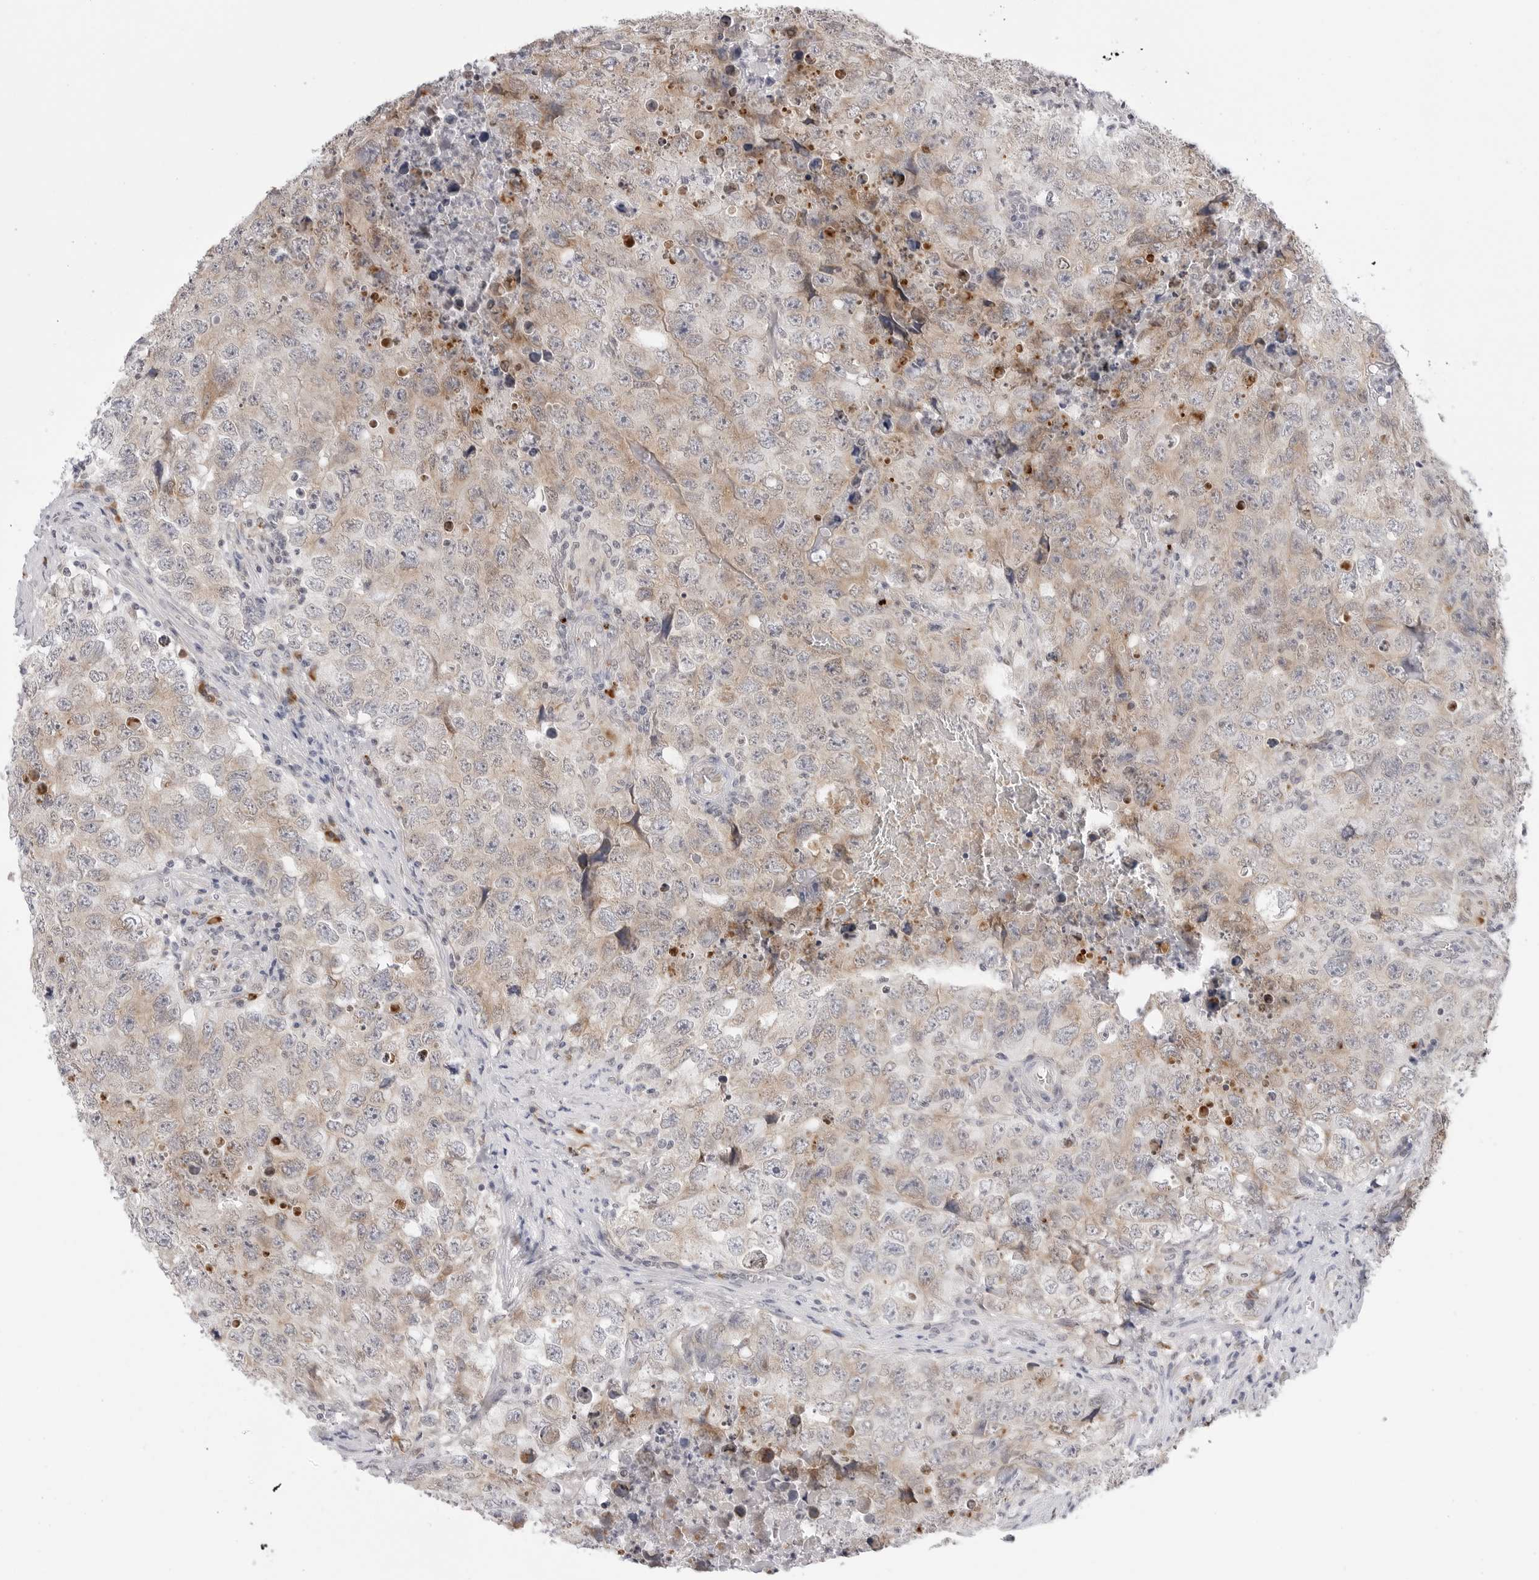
{"staining": {"intensity": "moderate", "quantity": "25%-75%", "location": "cytoplasmic/membranous"}, "tissue": "testis cancer", "cell_type": "Tumor cells", "image_type": "cancer", "snomed": [{"axis": "morphology", "description": "Seminoma, NOS"}, {"axis": "morphology", "description": "Carcinoma, Embryonal, NOS"}, {"axis": "topography", "description": "Testis"}], "caption": "Immunohistochemical staining of human embryonal carcinoma (testis) reveals moderate cytoplasmic/membranous protein positivity in approximately 25%-75% of tumor cells.", "gene": "RPN1", "patient": {"sex": "male", "age": 43}}